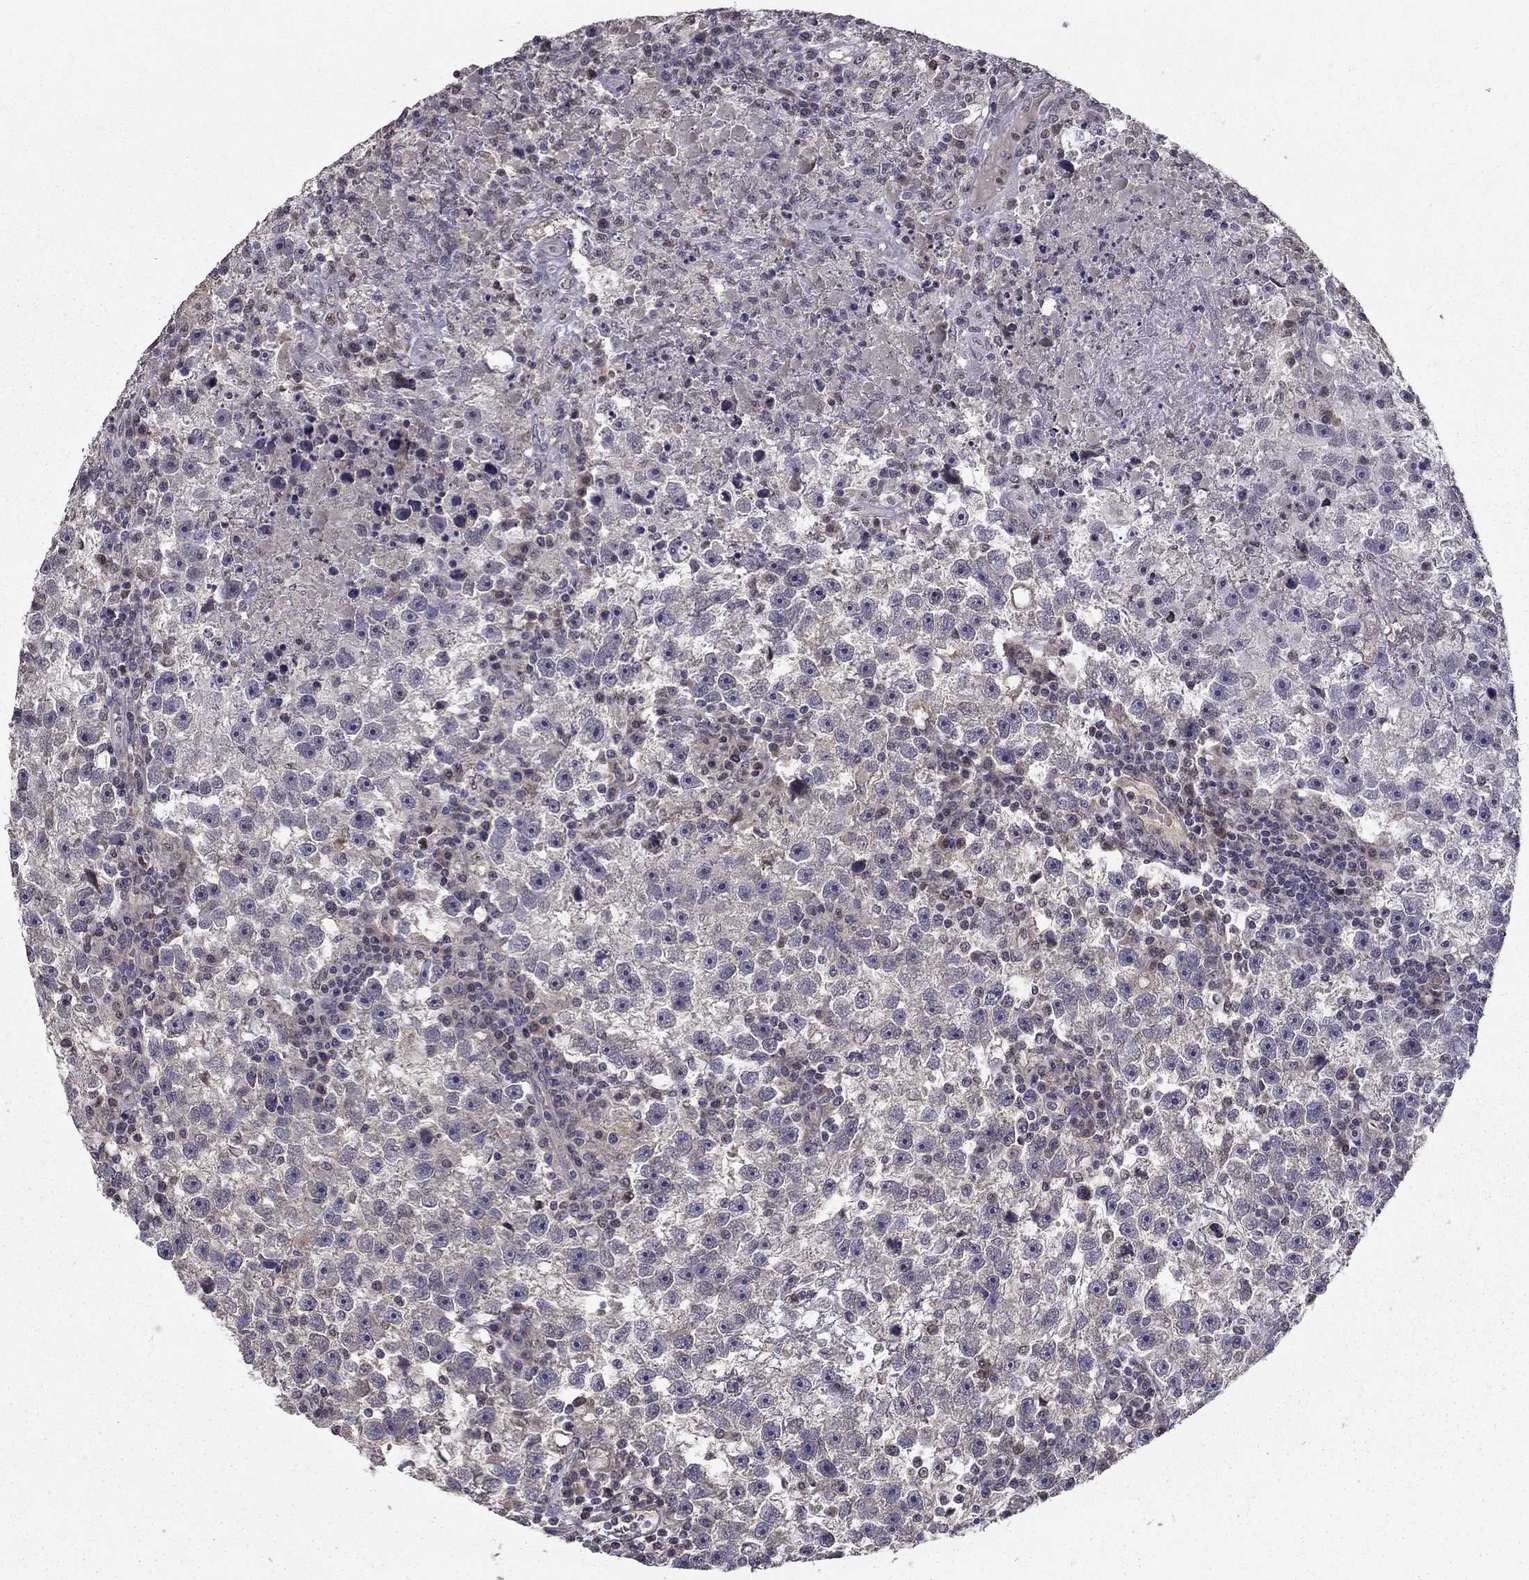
{"staining": {"intensity": "negative", "quantity": "none", "location": "none"}, "tissue": "testis cancer", "cell_type": "Tumor cells", "image_type": "cancer", "snomed": [{"axis": "morphology", "description": "Seminoma, NOS"}, {"axis": "topography", "description": "Testis"}], "caption": "The IHC image has no significant positivity in tumor cells of testis cancer tissue.", "gene": "HCN1", "patient": {"sex": "male", "age": 47}}